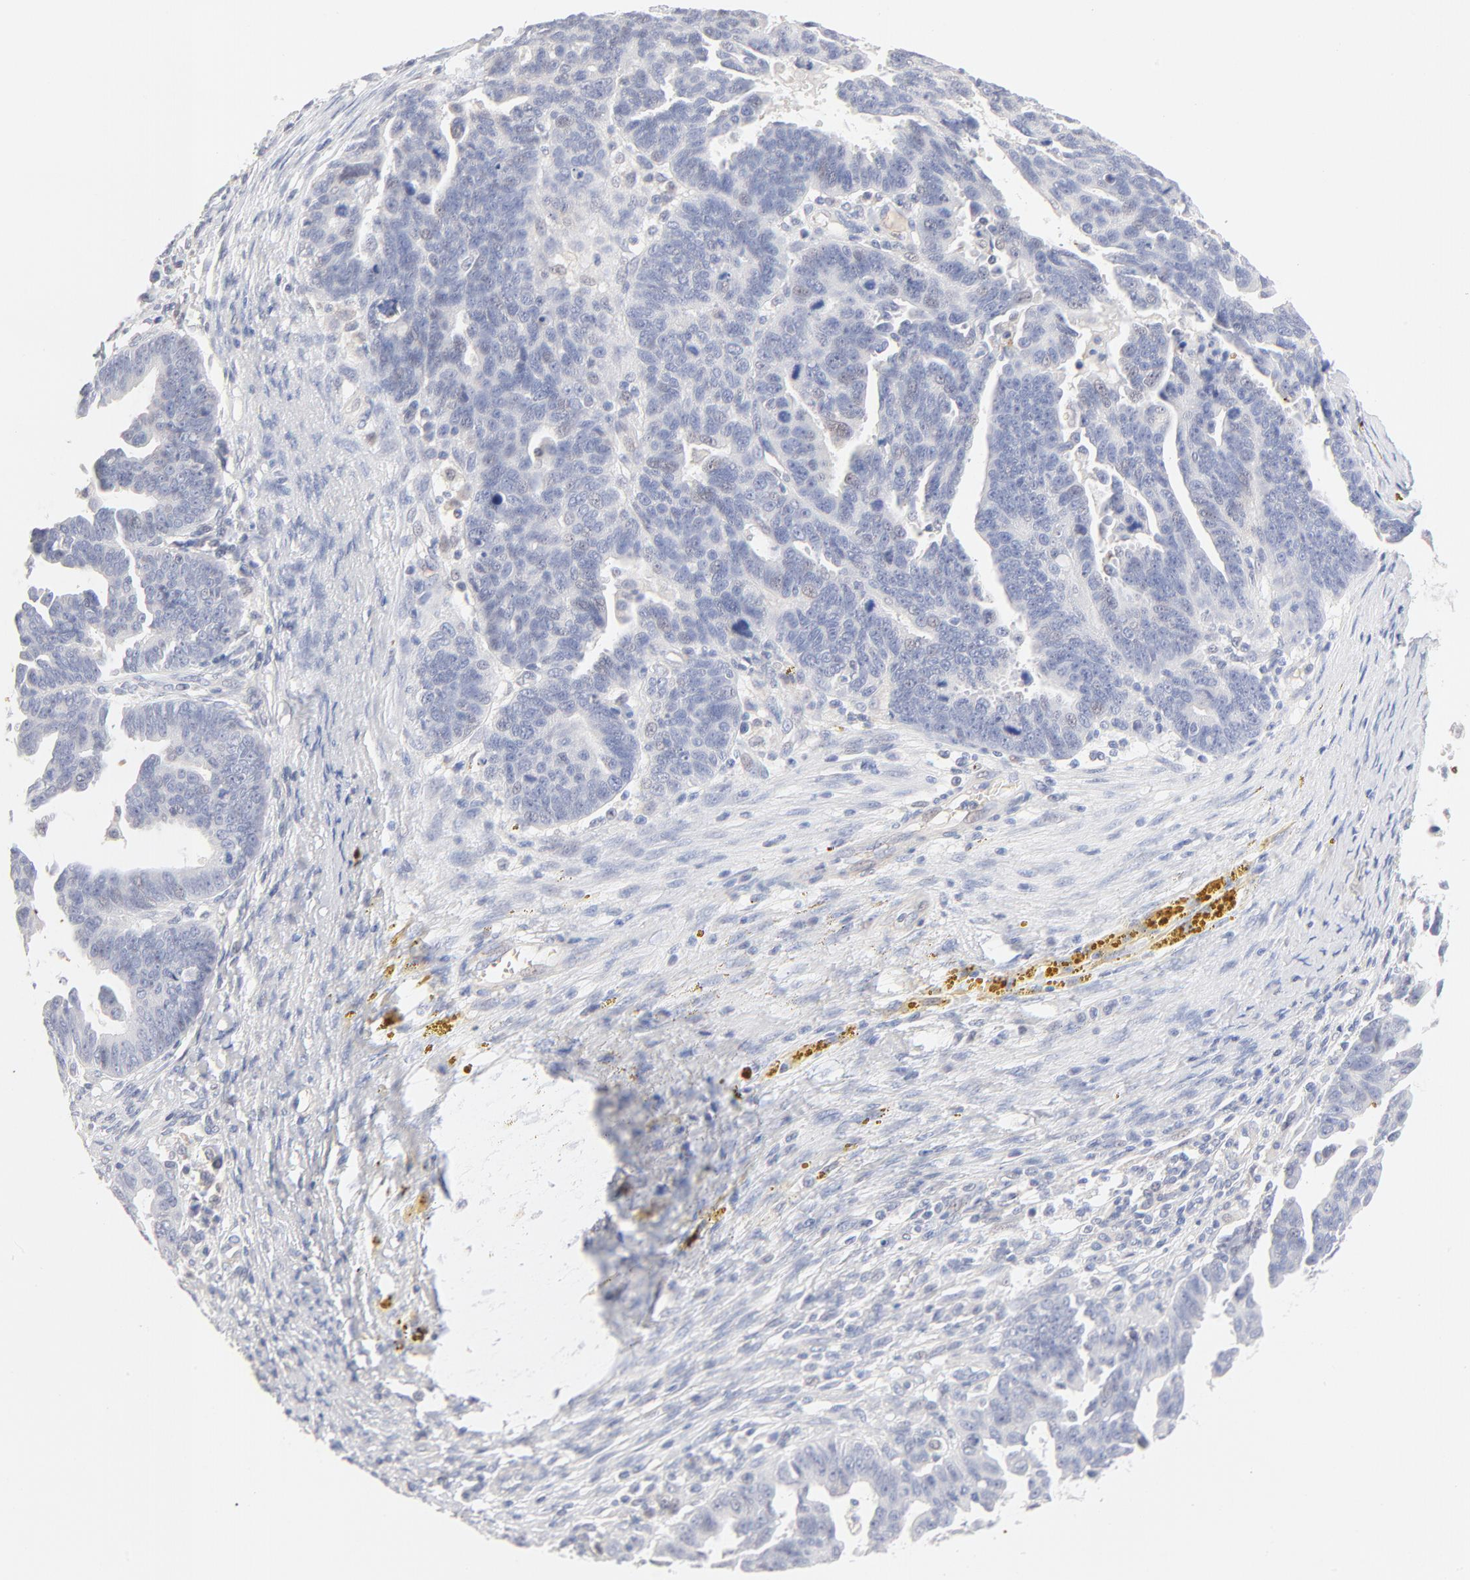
{"staining": {"intensity": "negative", "quantity": "none", "location": "none"}, "tissue": "ovarian cancer", "cell_type": "Tumor cells", "image_type": "cancer", "snomed": [{"axis": "morphology", "description": "Carcinoma, endometroid"}, {"axis": "morphology", "description": "Cystadenocarcinoma, serous, NOS"}, {"axis": "topography", "description": "Ovary"}], "caption": "This is an immunohistochemistry (IHC) photomicrograph of ovarian serous cystadenocarcinoma. There is no staining in tumor cells.", "gene": "SPTB", "patient": {"sex": "female", "age": 45}}